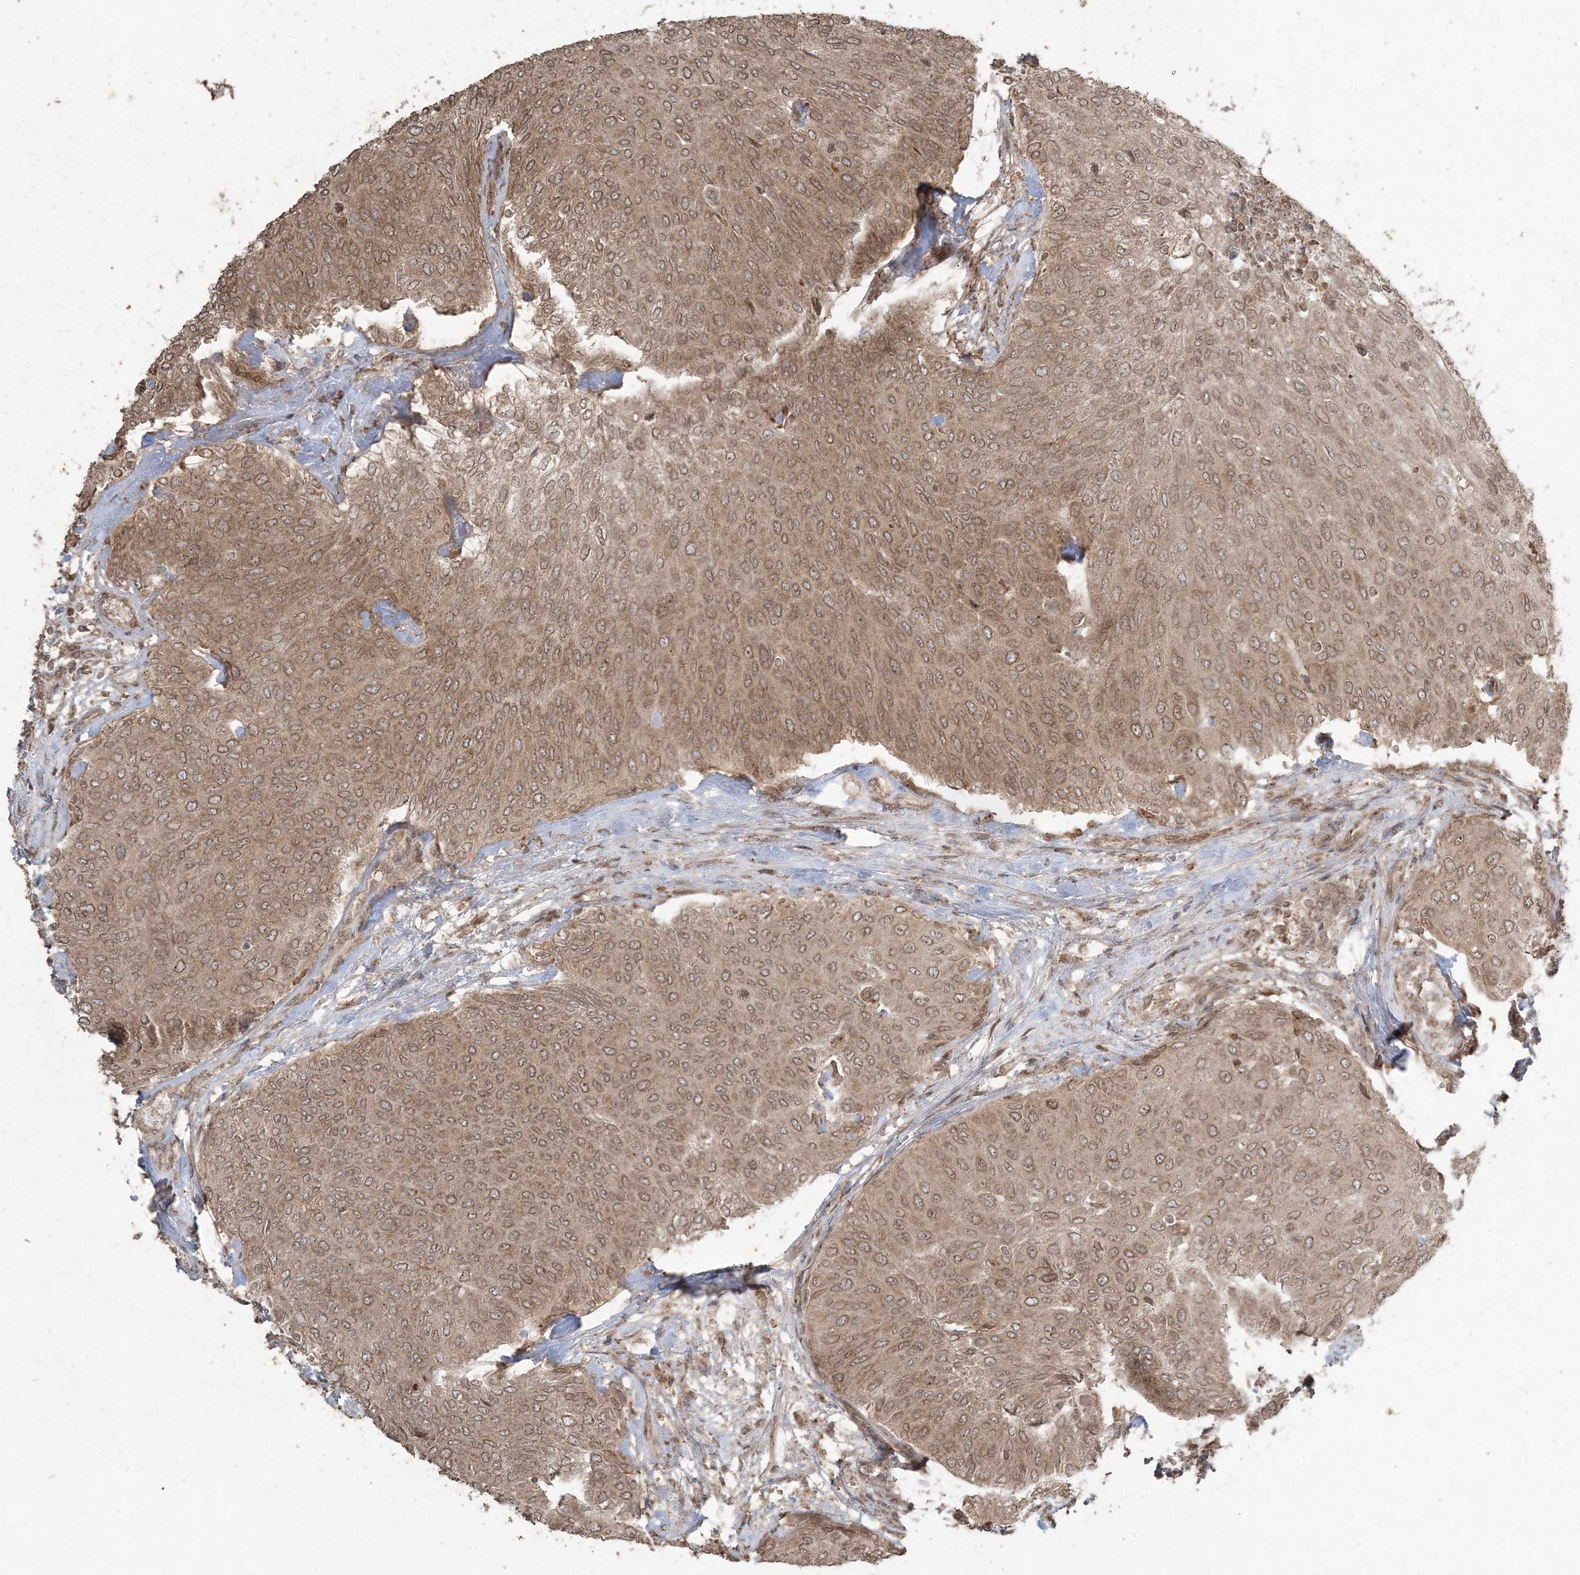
{"staining": {"intensity": "strong", "quantity": ">75%", "location": "cytoplasmic/membranous,nuclear"}, "tissue": "urothelial cancer", "cell_type": "Tumor cells", "image_type": "cancer", "snomed": [{"axis": "morphology", "description": "Urothelial carcinoma, Low grade"}, {"axis": "topography", "description": "Urinary bladder"}], "caption": "This is an image of immunohistochemistry (IHC) staining of low-grade urothelial carcinoma, which shows strong positivity in the cytoplasmic/membranous and nuclear of tumor cells.", "gene": "DDX19B", "patient": {"sex": "female", "age": 79}}